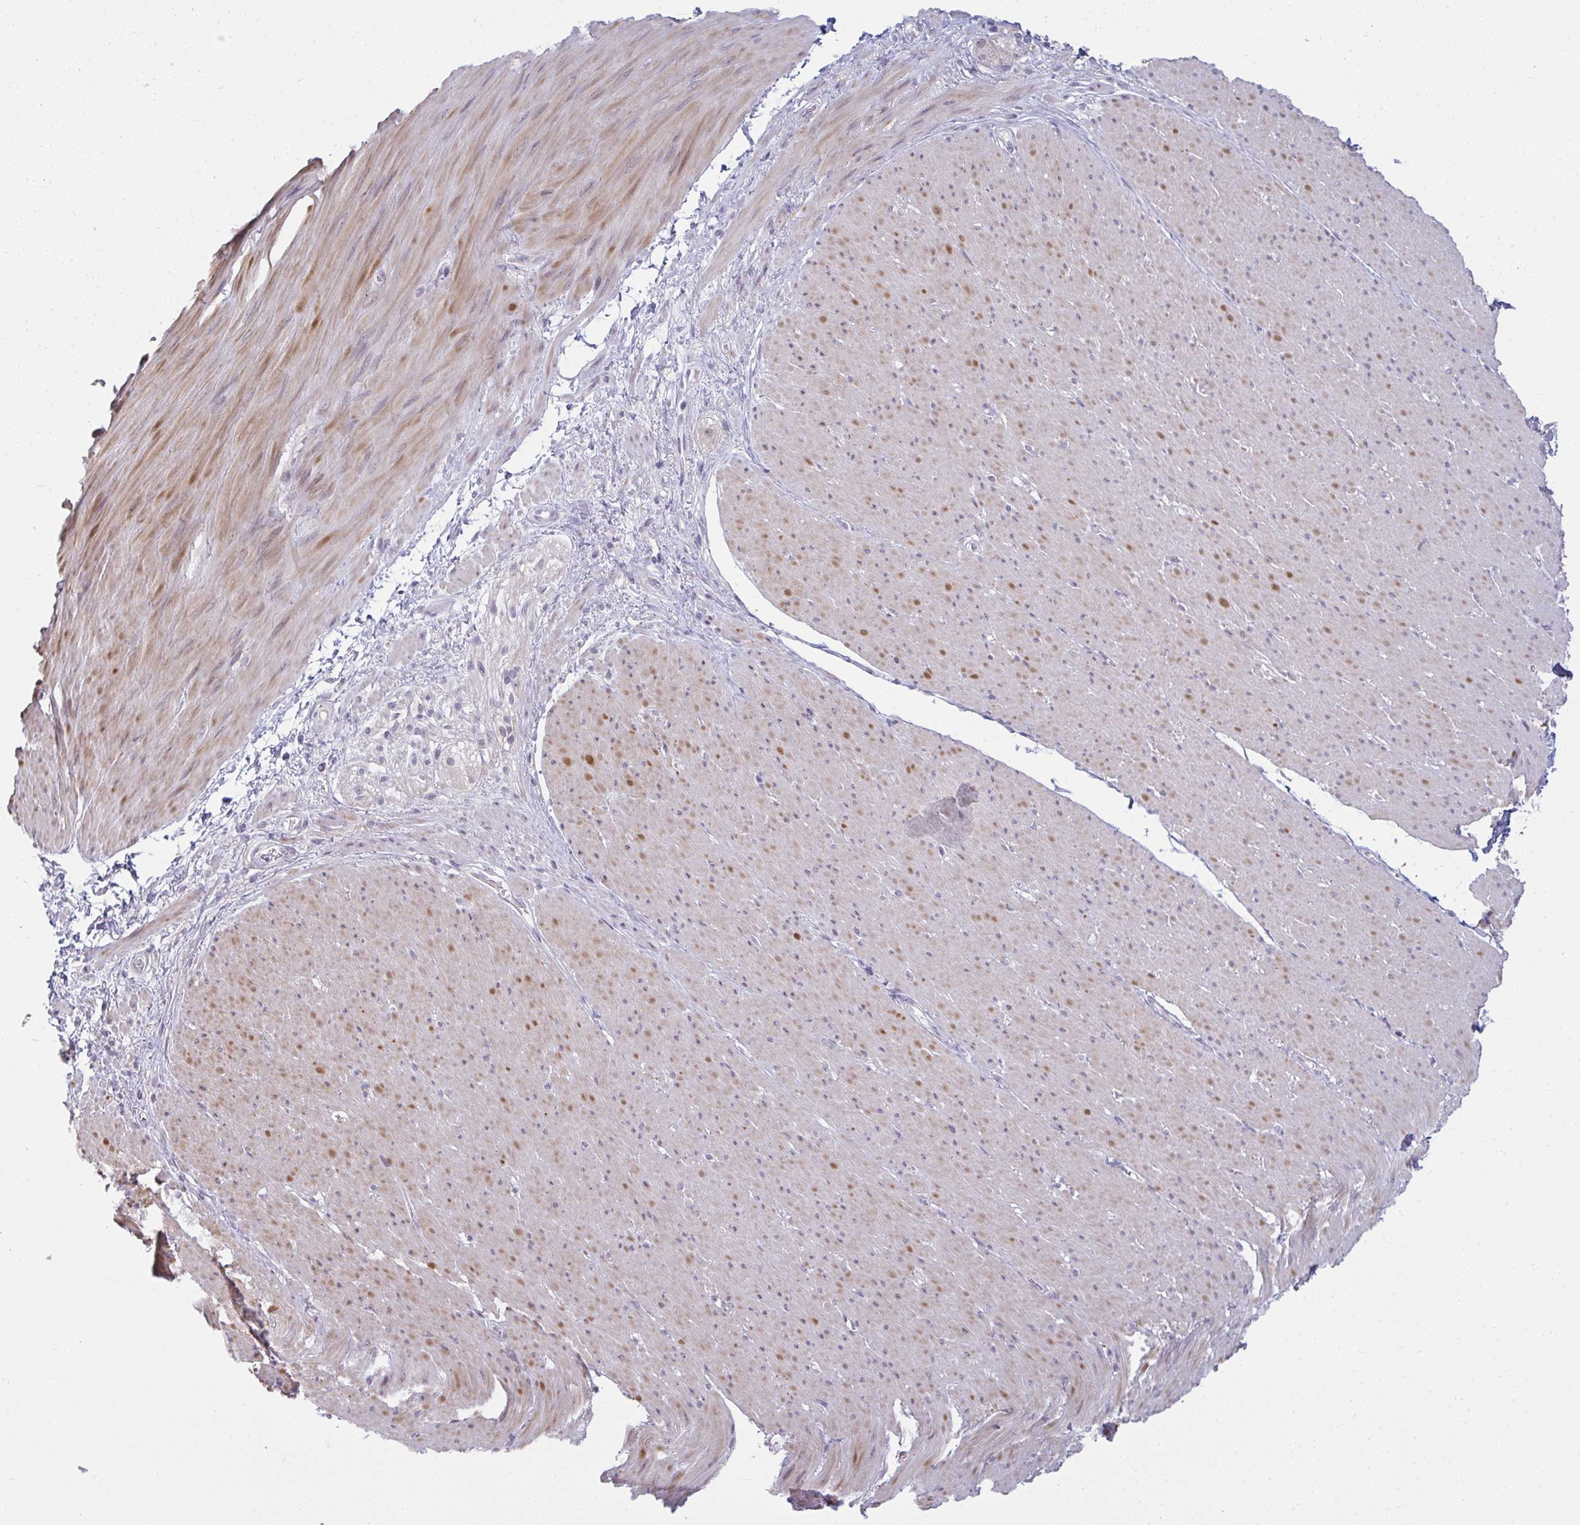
{"staining": {"intensity": "weak", "quantity": "25%-75%", "location": "cytoplasmic/membranous"}, "tissue": "smooth muscle", "cell_type": "Smooth muscle cells", "image_type": "normal", "snomed": [{"axis": "morphology", "description": "Normal tissue, NOS"}, {"axis": "topography", "description": "Smooth muscle"}, {"axis": "topography", "description": "Rectum"}], "caption": "High-magnification brightfield microscopy of normal smooth muscle stained with DAB (3,3'-diaminobenzidine) (brown) and counterstained with hematoxylin (blue). smooth muscle cells exhibit weak cytoplasmic/membranous expression is identified in about25%-75% of cells. The staining was performed using DAB to visualize the protein expression in brown, while the nuclei were stained in blue with hematoxylin (Magnification: 20x).", "gene": "RNASEH1", "patient": {"sex": "male", "age": 53}}